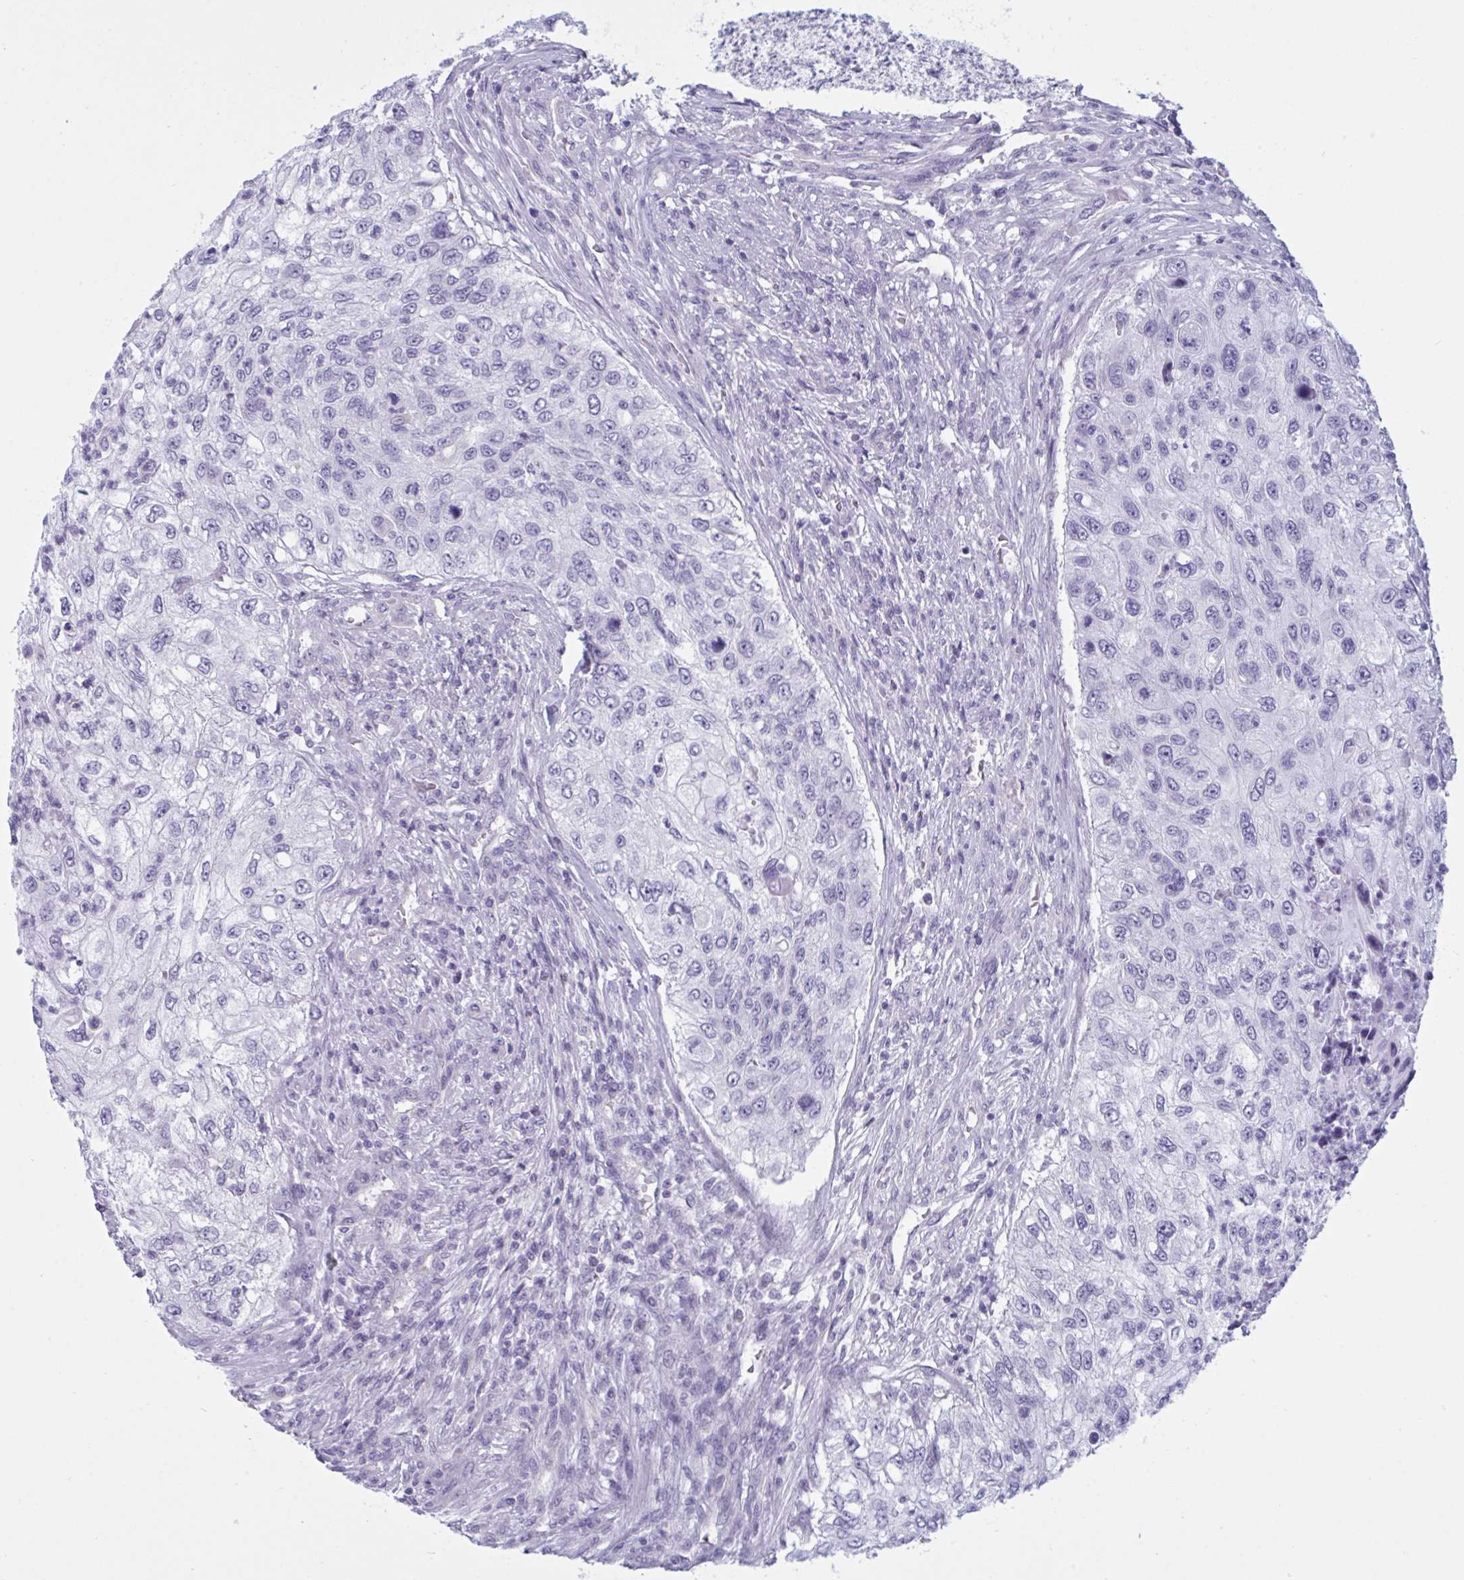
{"staining": {"intensity": "negative", "quantity": "none", "location": "none"}, "tissue": "urothelial cancer", "cell_type": "Tumor cells", "image_type": "cancer", "snomed": [{"axis": "morphology", "description": "Urothelial carcinoma, High grade"}, {"axis": "topography", "description": "Urinary bladder"}], "caption": "Human urothelial carcinoma (high-grade) stained for a protein using immunohistochemistry demonstrates no expression in tumor cells.", "gene": "OR1L3", "patient": {"sex": "female", "age": 60}}